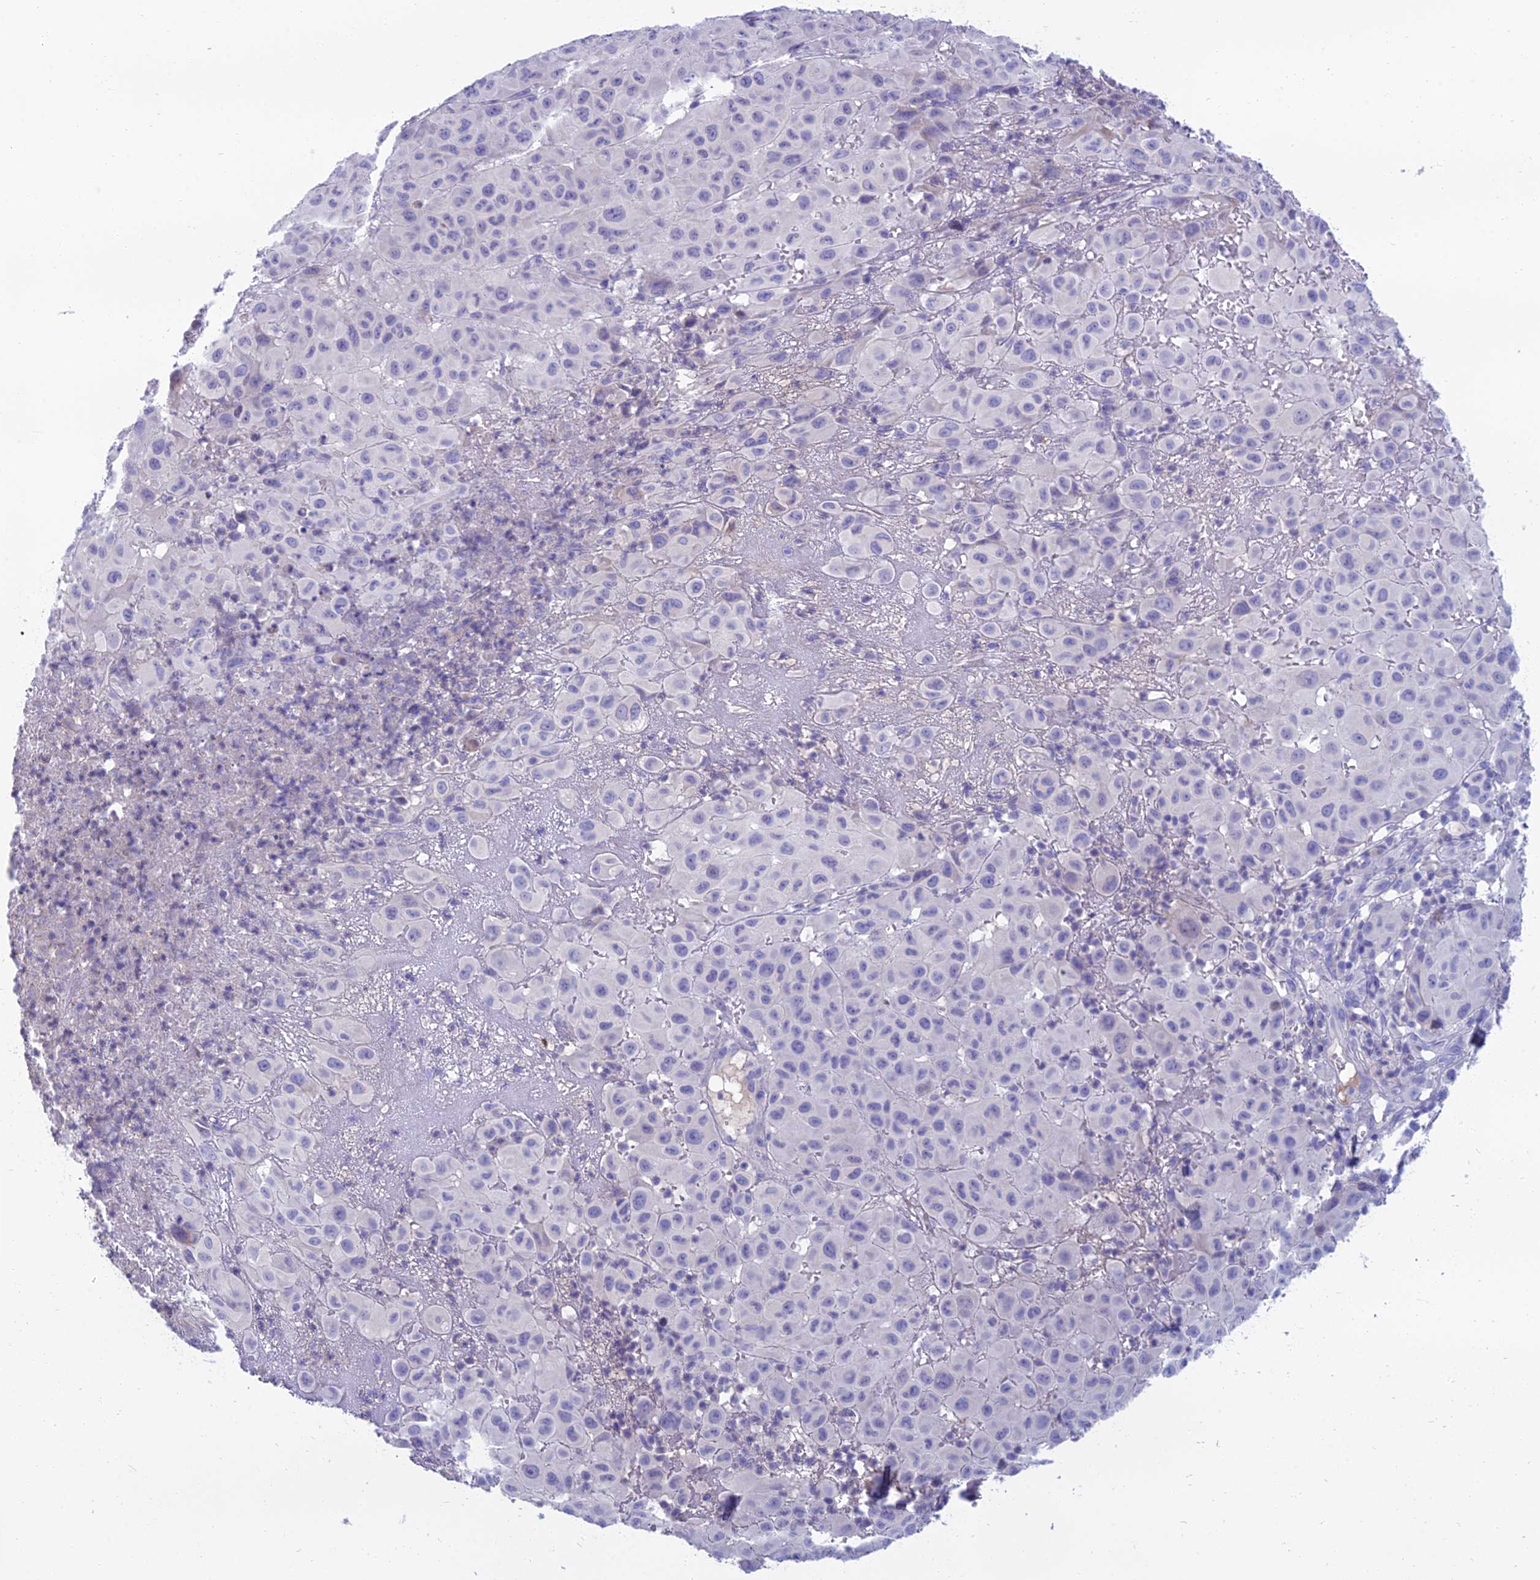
{"staining": {"intensity": "negative", "quantity": "none", "location": "none"}, "tissue": "melanoma", "cell_type": "Tumor cells", "image_type": "cancer", "snomed": [{"axis": "morphology", "description": "Malignant melanoma, NOS"}, {"axis": "topography", "description": "Skin"}], "caption": "Immunohistochemical staining of human malignant melanoma shows no significant positivity in tumor cells.", "gene": "SPTLC3", "patient": {"sex": "male", "age": 73}}